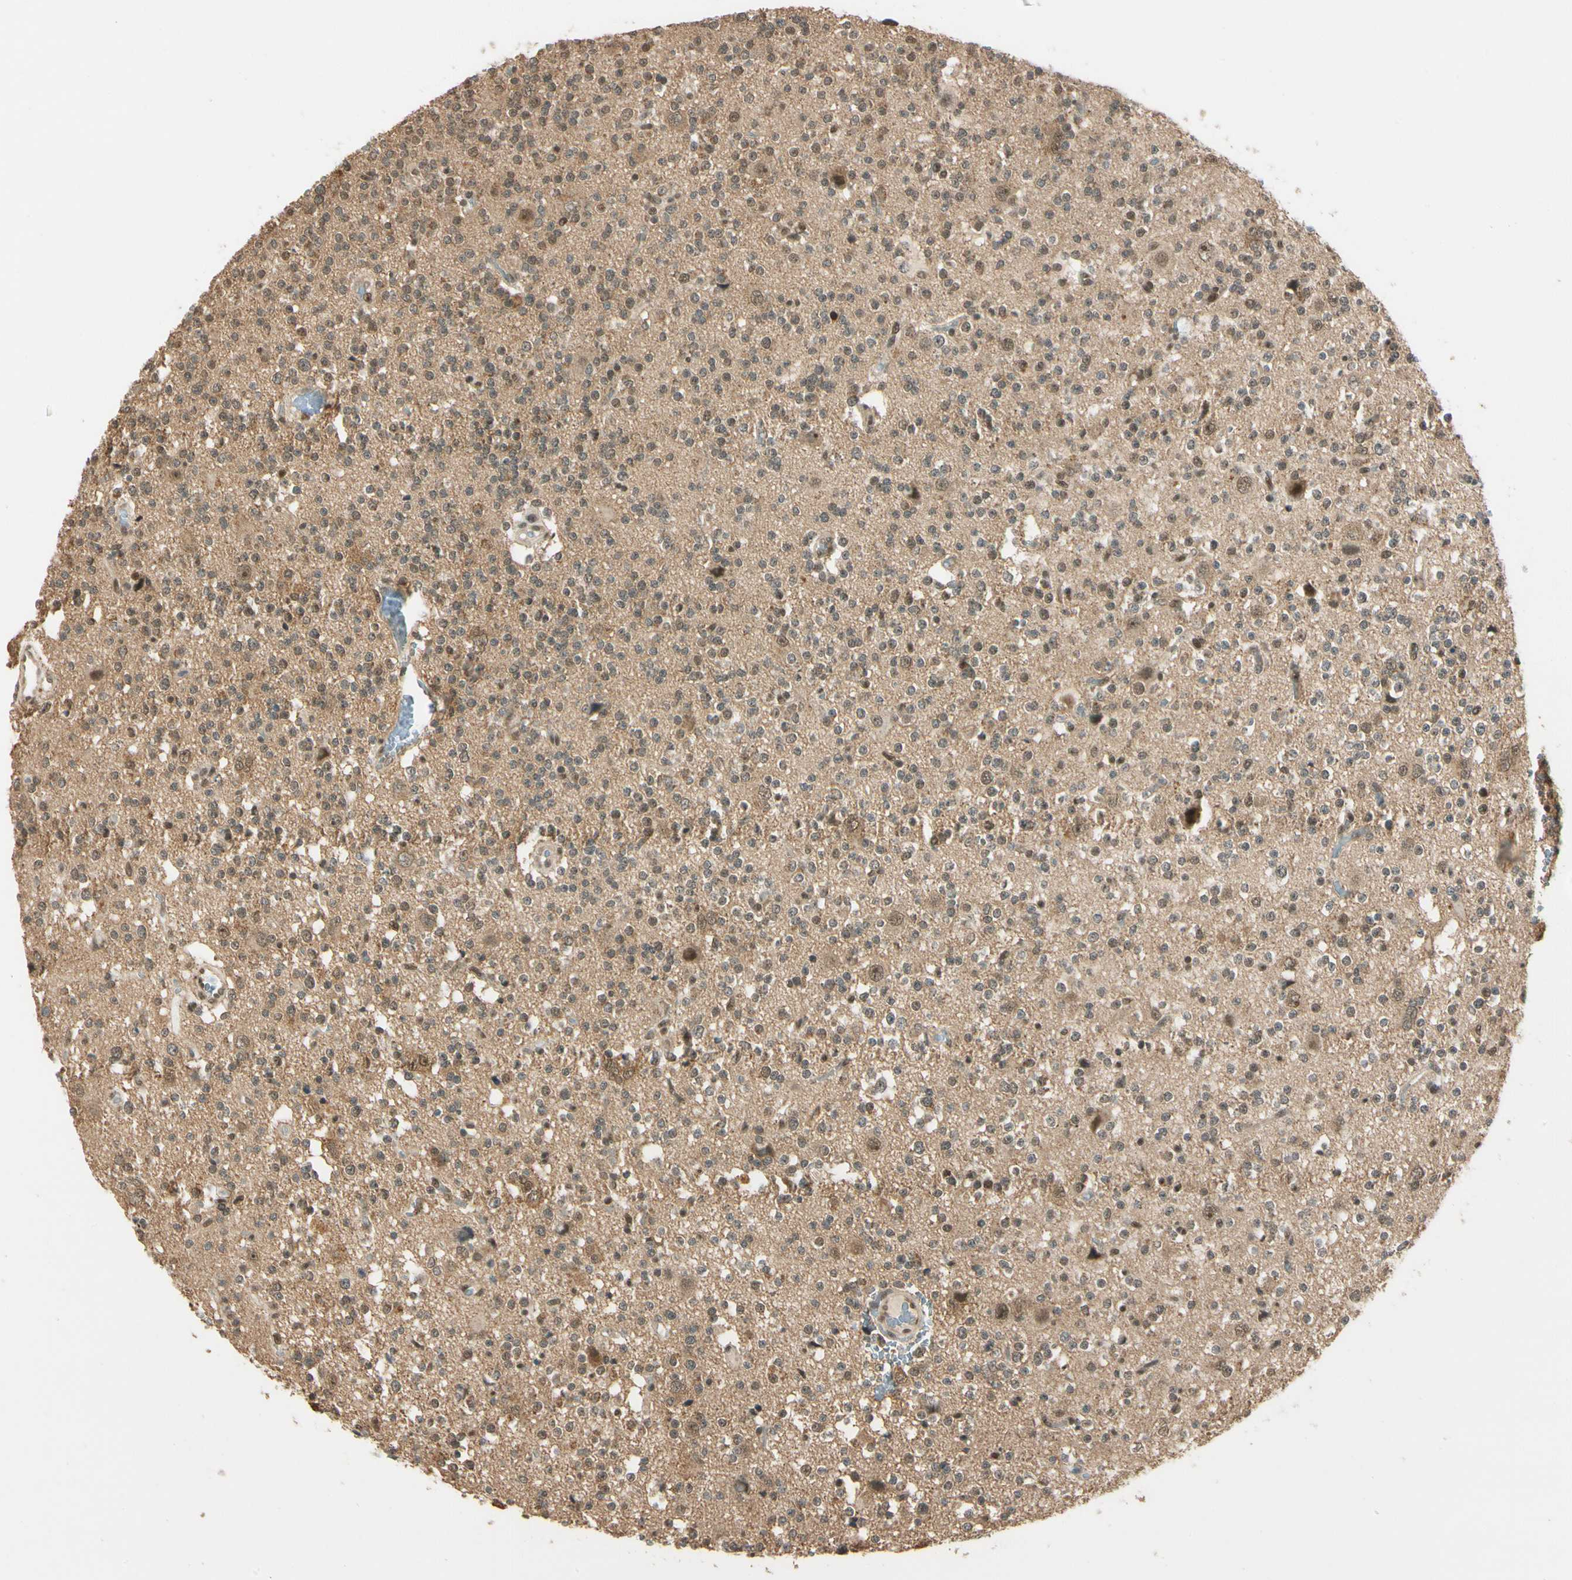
{"staining": {"intensity": "moderate", "quantity": "25%-75%", "location": "cytoplasmic/membranous,nuclear"}, "tissue": "glioma", "cell_type": "Tumor cells", "image_type": "cancer", "snomed": [{"axis": "morphology", "description": "Glioma, malignant, High grade"}, {"axis": "topography", "description": "Brain"}], "caption": "A micrograph of human malignant glioma (high-grade) stained for a protein shows moderate cytoplasmic/membranous and nuclear brown staining in tumor cells. The staining was performed using DAB to visualize the protein expression in brown, while the nuclei were stained in blue with hematoxylin (Magnification: 20x).", "gene": "ZSCAN12", "patient": {"sex": "male", "age": 47}}